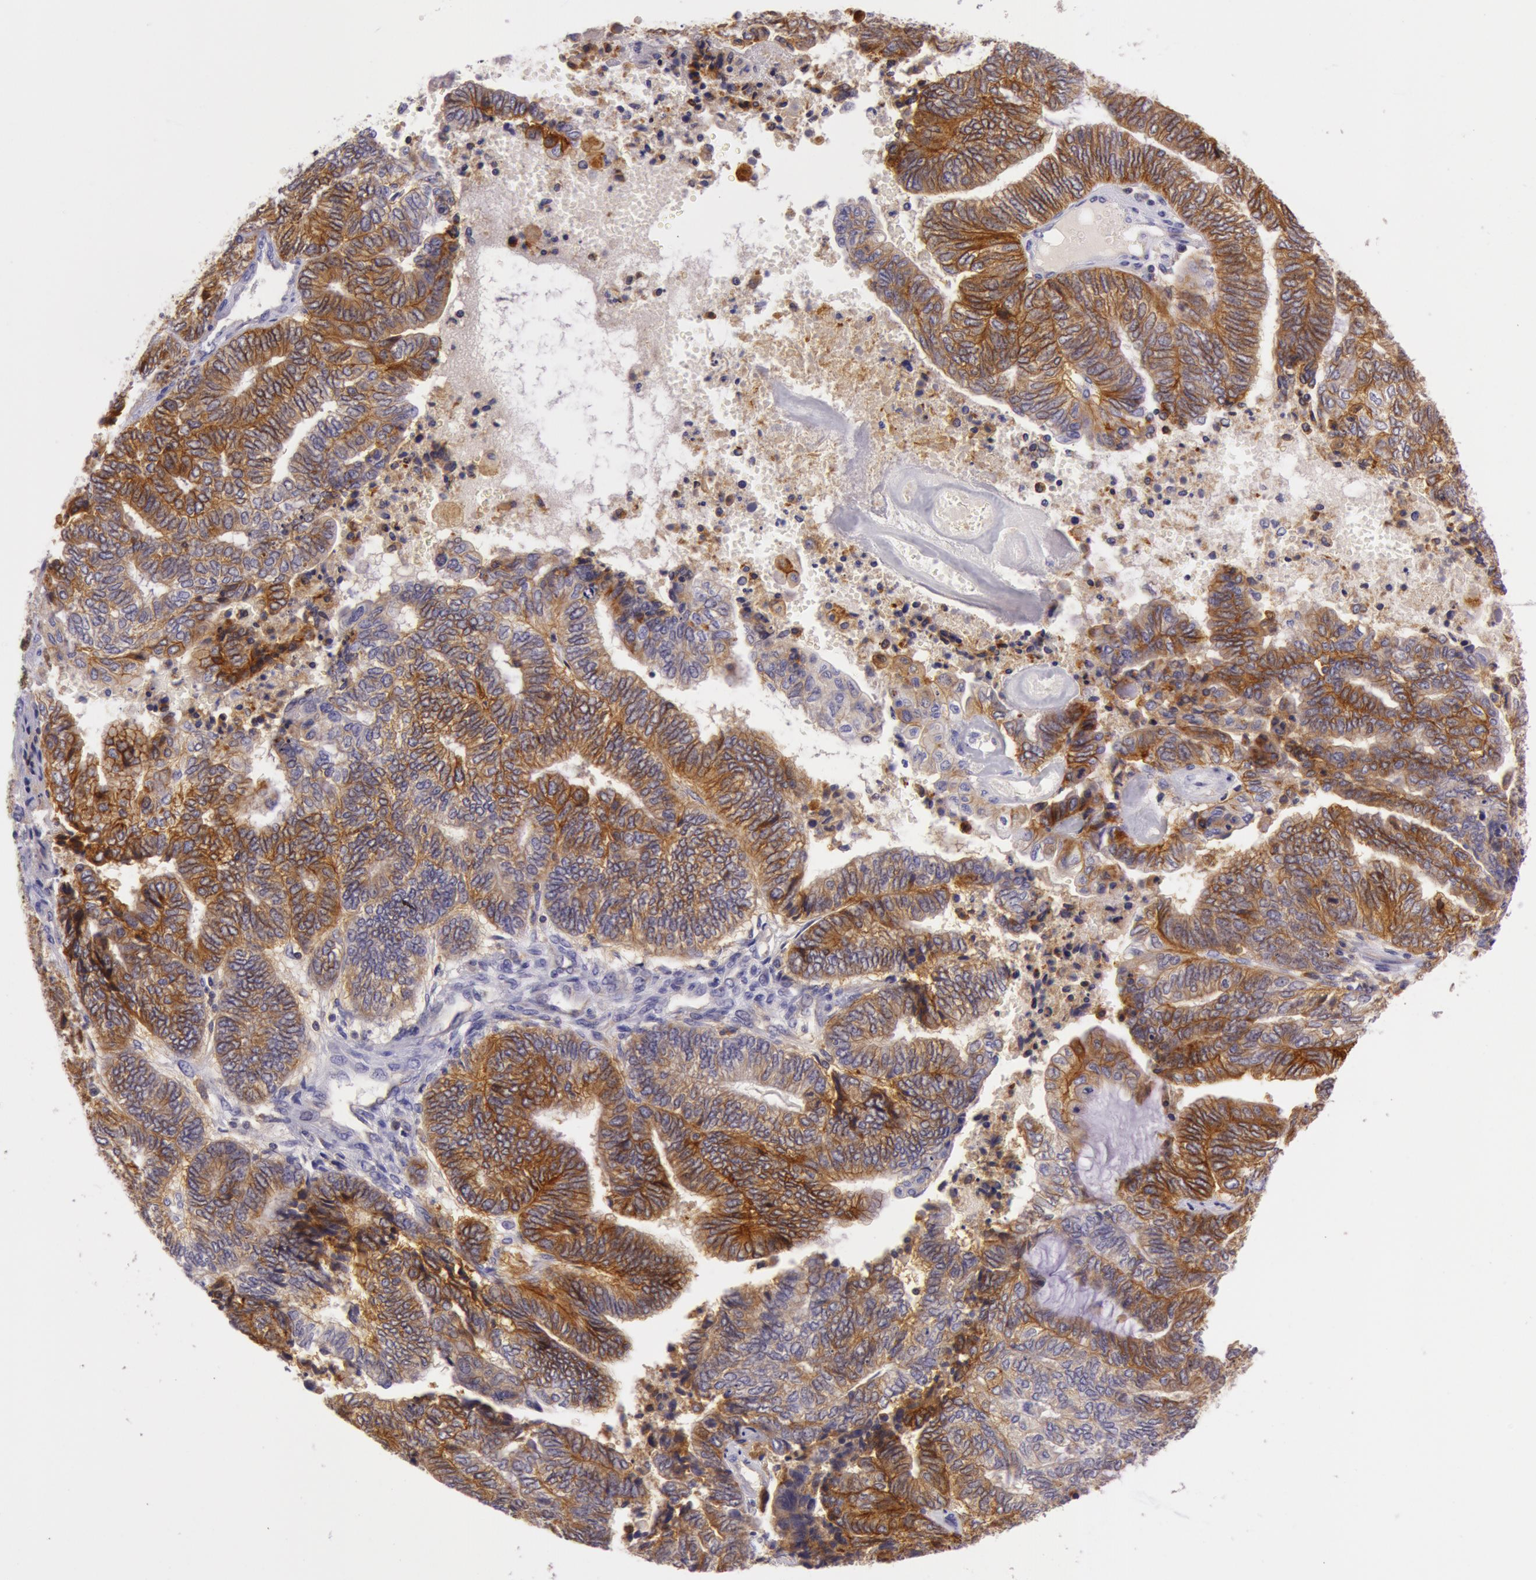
{"staining": {"intensity": "strong", "quantity": "25%-75%", "location": "cytoplasmic/membranous"}, "tissue": "endometrial cancer", "cell_type": "Tumor cells", "image_type": "cancer", "snomed": [{"axis": "morphology", "description": "Adenocarcinoma, NOS"}, {"axis": "topography", "description": "Uterus"}, {"axis": "topography", "description": "Endometrium"}], "caption": "An IHC photomicrograph of tumor tissue is shown. Protein staining in brown highlights strong cytoplasmic/membranous positivity in endometrial cancer within tumor cells.", "gene": "LY75", "patient": {"sex": "female", "age": 70}}